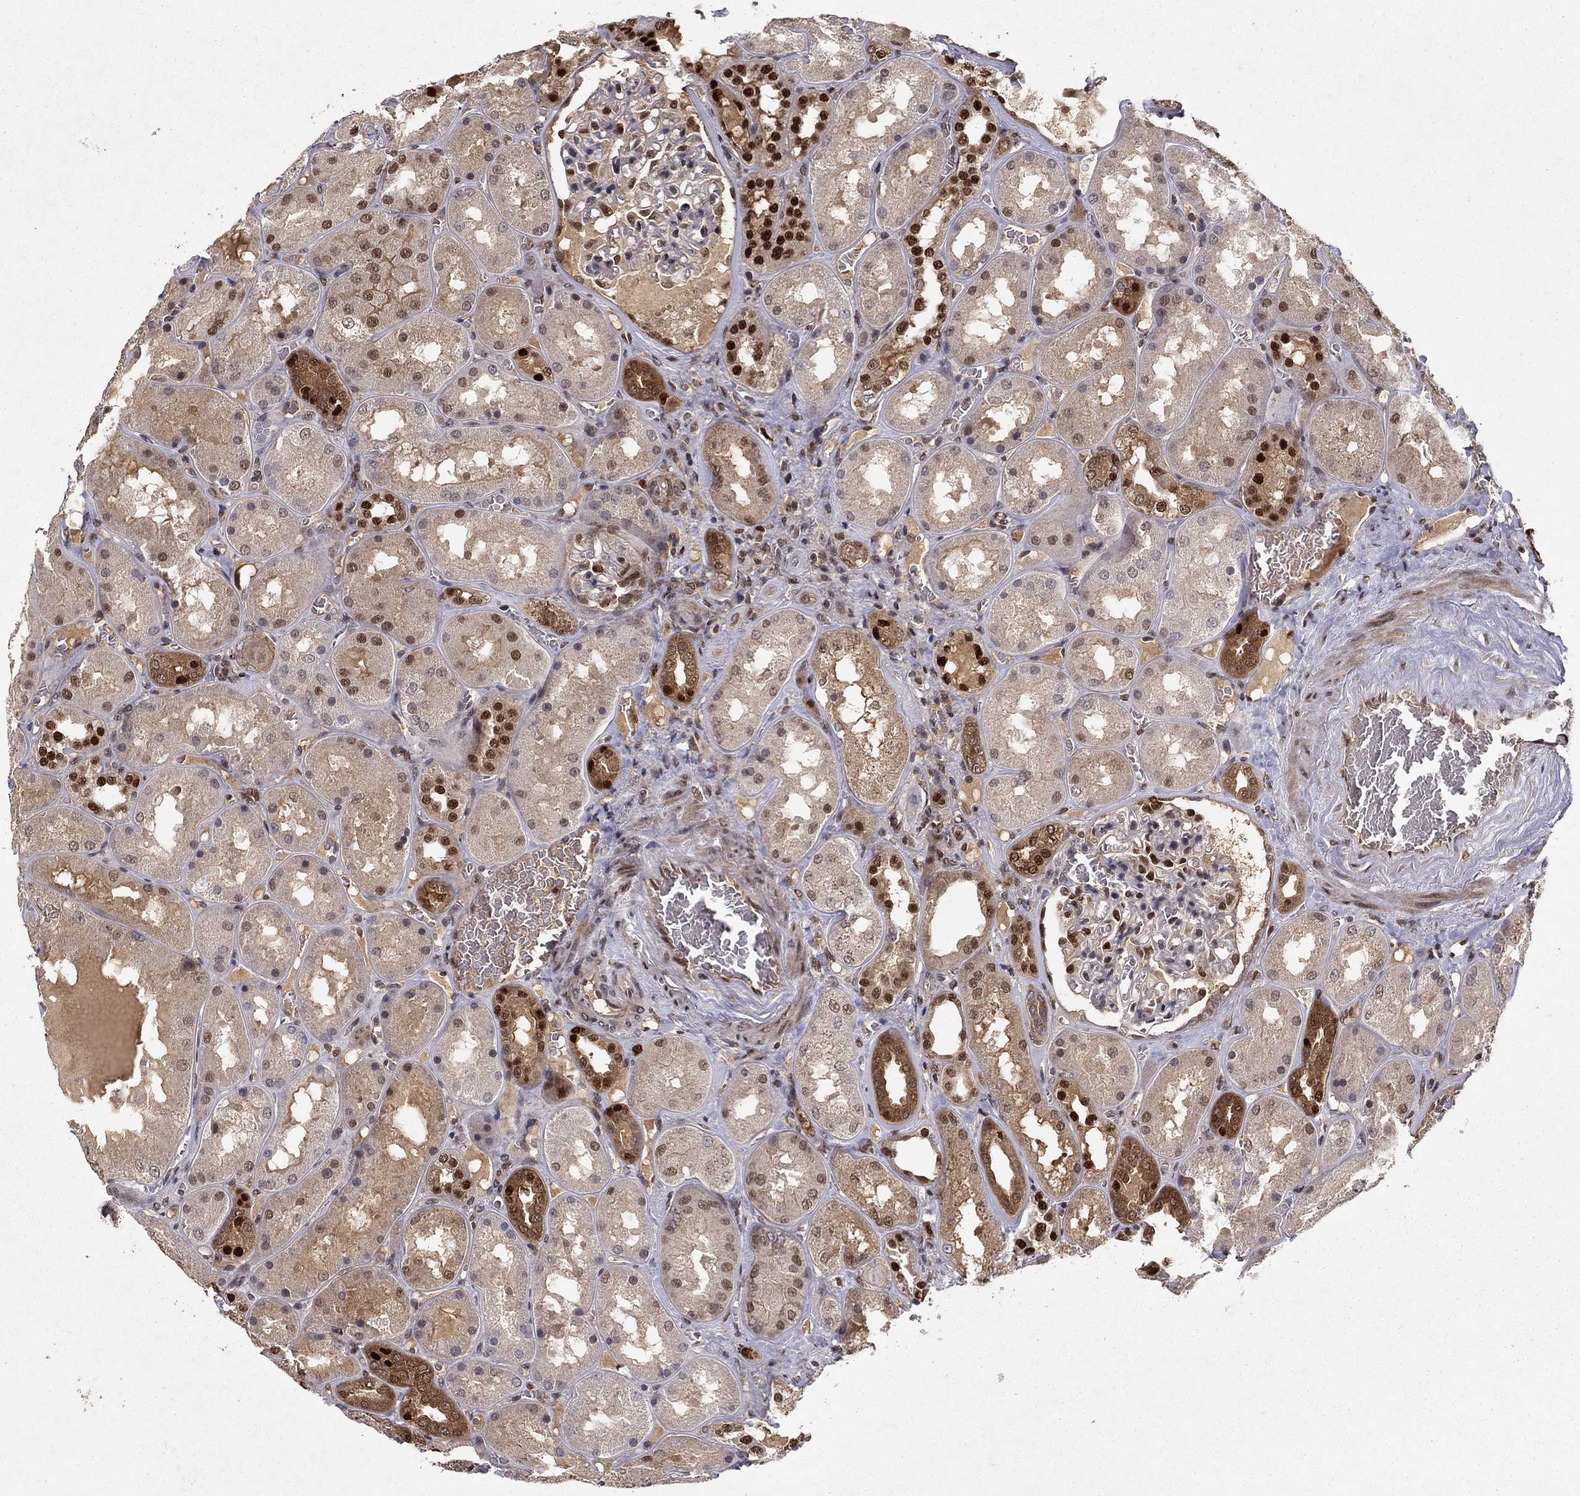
{"staining": {"intensity": "strong", "quantity": "<25%", "location": "nuclear"}, "tissue": "kidney", "cell_type": "Cells in glomeruli", "image_type": "normal", "snomed": [{"axis": "morphology", "description": "Normal tissue, NOS"}, {"axis": "topography", "description": "Kidney"}], "caption": "Benign kidney exhibits strong nuclear positivity in approximately <25% of cells in glomeruli The protein of interest is shown in brown color, while the nuclei are stained blue..", "gene": "CRTC1", "patient": {"sex": "male", "age": 73}}